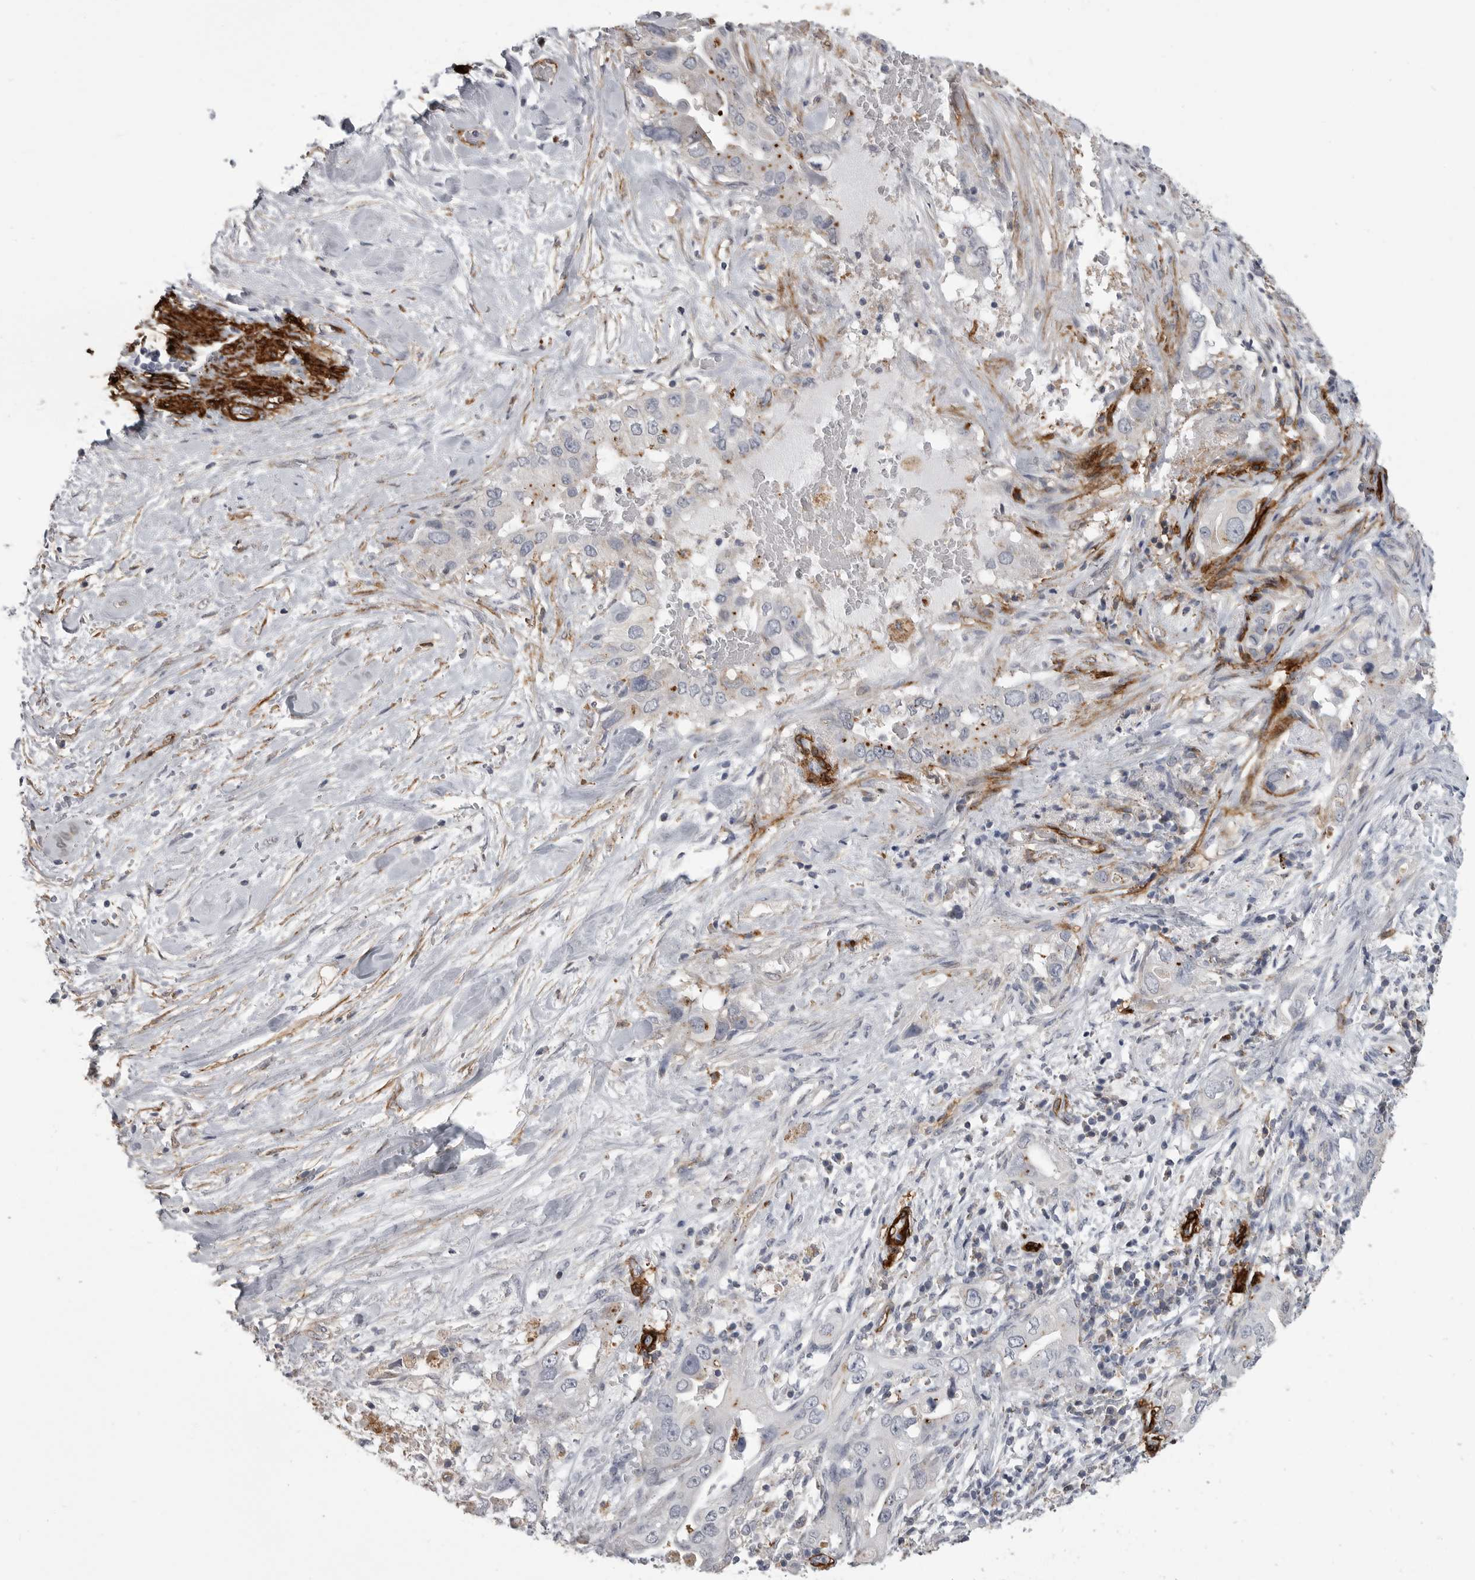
{"staining": {"intensity": "weak", "quantity": "<25%", "location": "cytoplasmic/membranous"}, "tissue": "pancreatic cancer", "cell_type": "Tumor cells", "image_type": "cancer", "snomed": [{"axis": "morphology", "description": "Inflammation, NOS"}, {"axis": "morphology", "description": "Adenocarcinoma, NOS"}, {"axis": "topography", "description": "Pancreas"}], "caption": "The image shows no significant expression in tumor cells of adenocarcinoma (pancreatic).", "gene": "AOC3", "patient": {"sex": "female", "age": 56}}